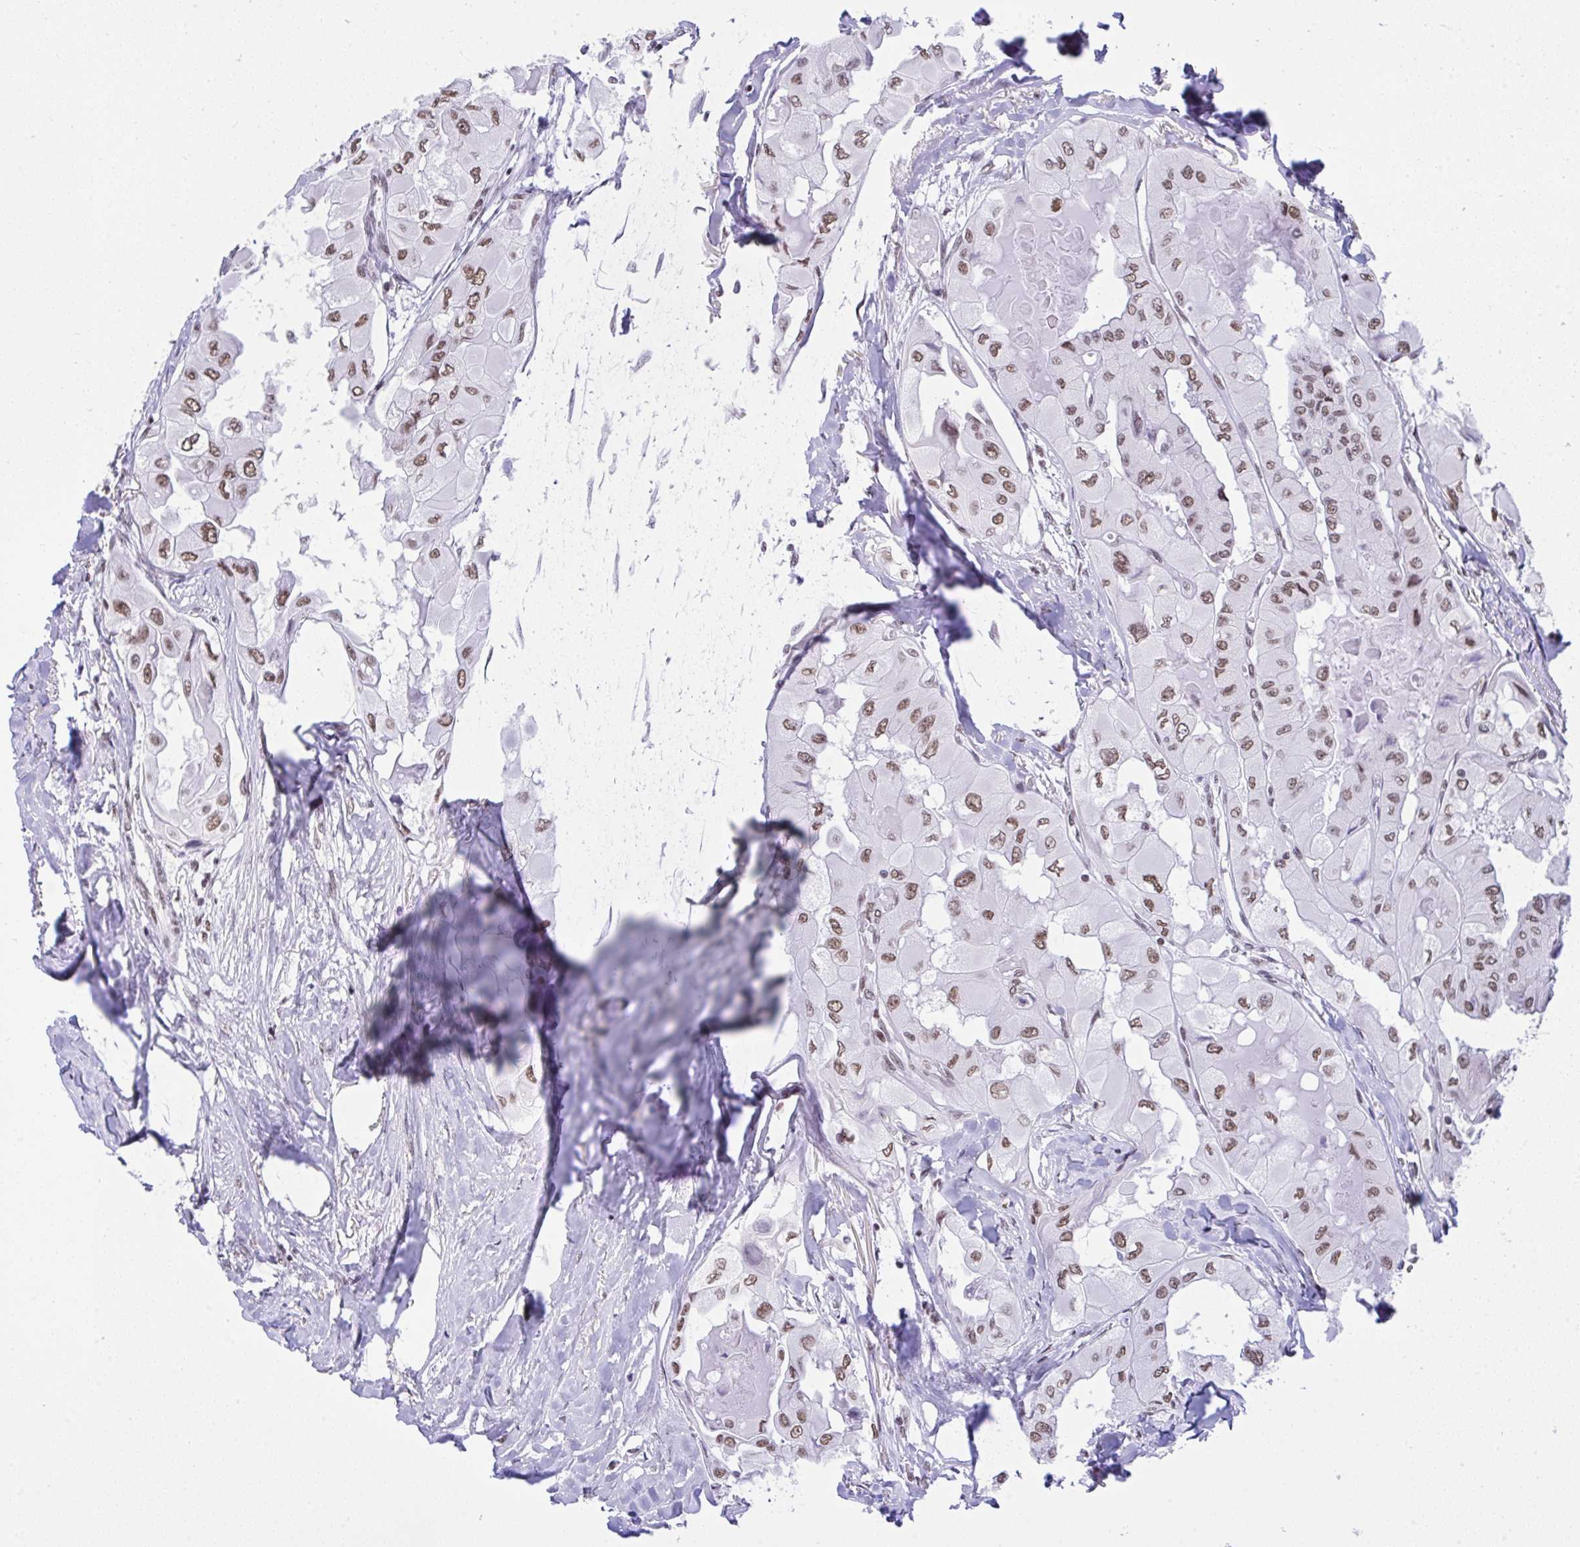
{"staining": {"intensity": "moderate", "quantity": ">75%", "location": "nuclear"}, "tissue": "thyroid cancer", "cell_type": "Tumor cells", "image_type": "cancer", "snomed": [{"axis": "morphology", "description": "Normal tissue, NOS"}, {"axis": "morphology", "description": "Papillary adenocarcinoma, NOS"}, {"axis": "topography", "description": "Thyroid gland"}], "caption": "This histopathology image exhibits papillary adenocarcinoma (thyroid) stained with immunohistochemistry to label a protein in brown. The nuclear of tumor cells show moderate positivity for the protein. Nuclei are counter-stained blue.", "gene": "DDX52", "patient": {"sex": "female", "age": 59}}